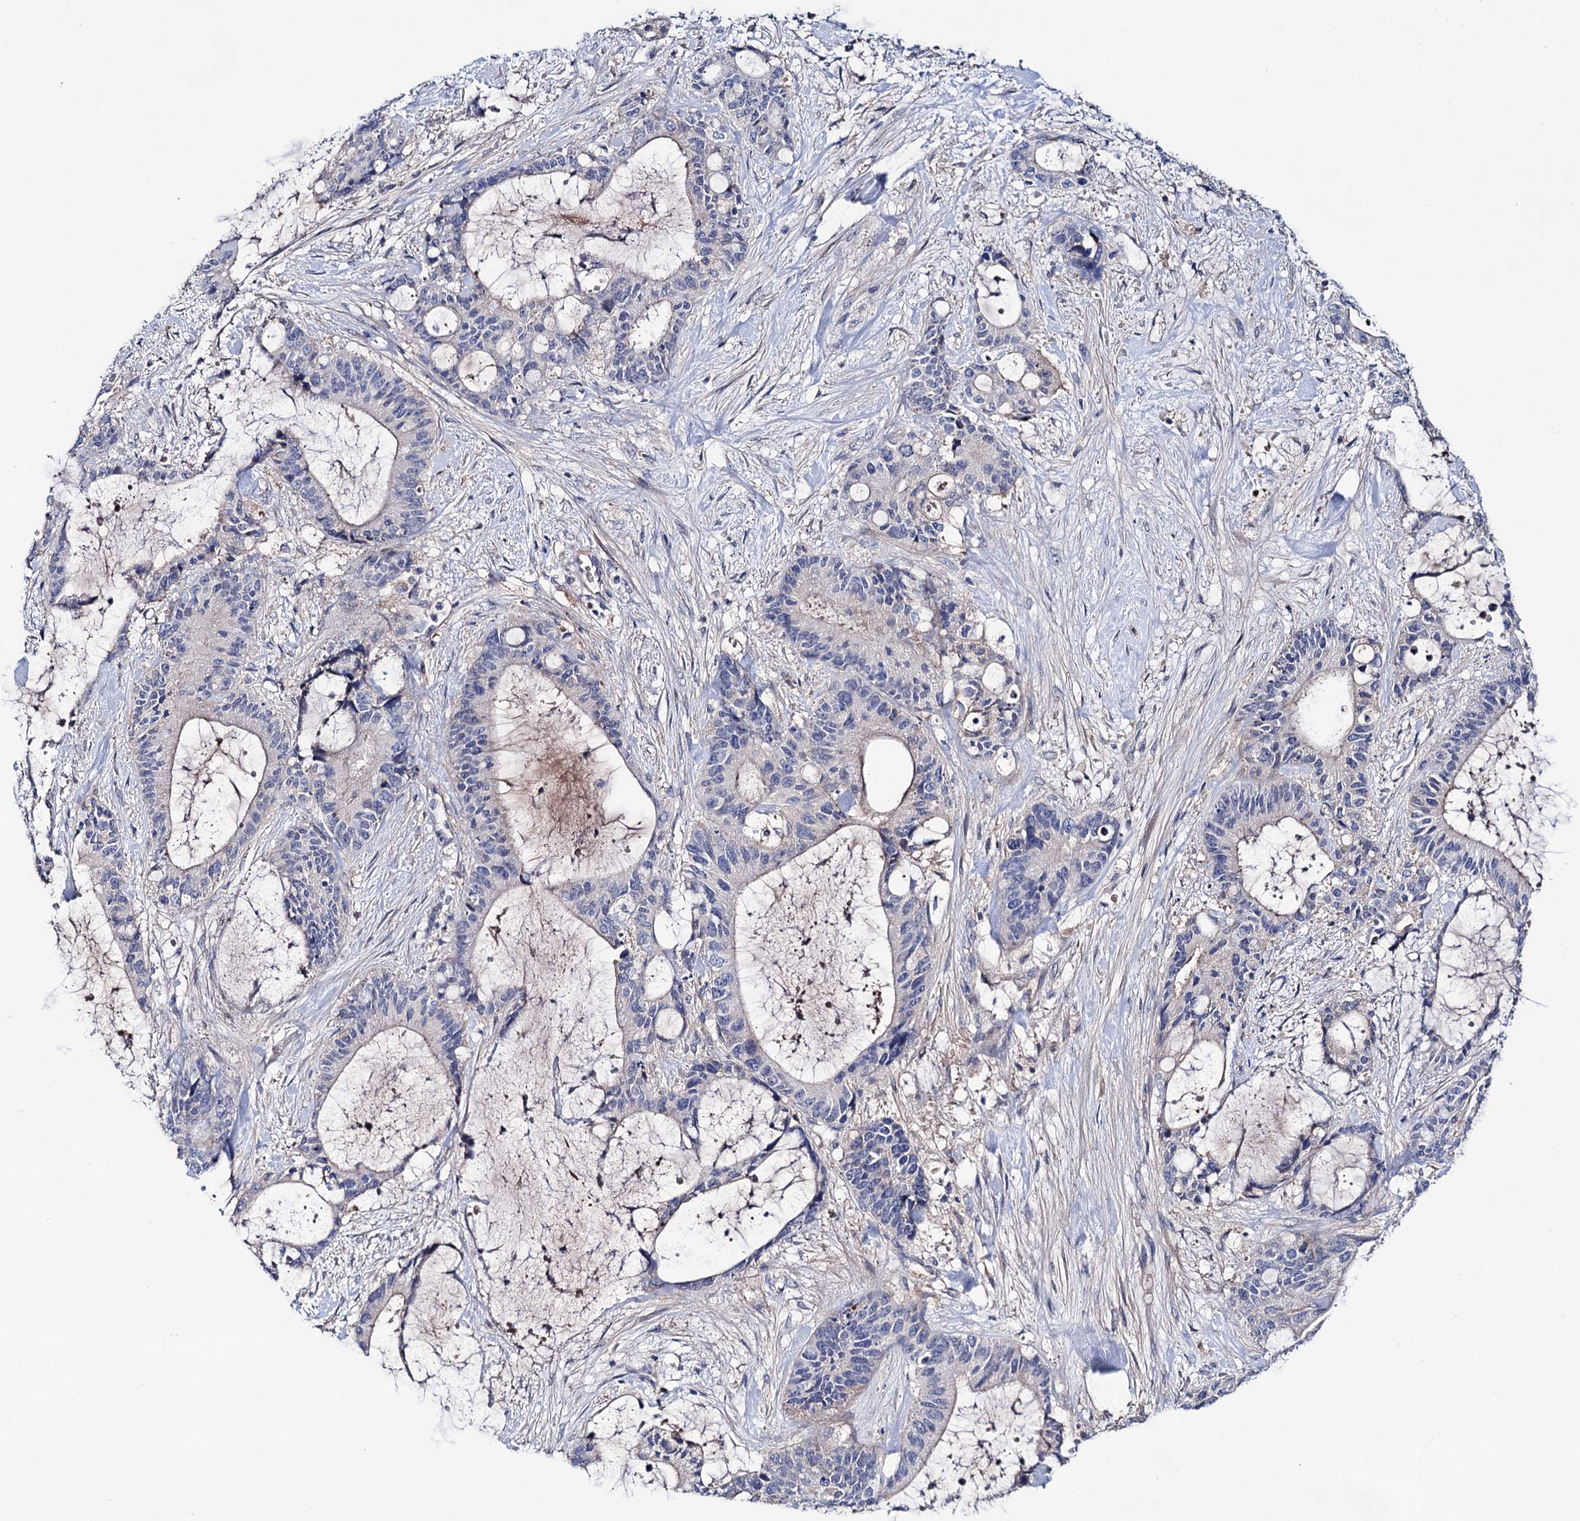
{"staining": {"intensity": "negative", "quantity": "none", "location": "none"}, "tissue": "liver cancer", "cell_type": "Tumor cells", "image_type": "cancer", "snomed": [{"axis": "morphology", "description": "Normal tissue, NOS"}, {"axis": "morphology", "description": "Cholangiocarcinoma"}, {"axis": "topography", "description": "Liver"}, {"axis": "topography", "description": "Peripheral nerve tissue"}], "caption": "Immunohistochemistry (IHC) micrograph of neoplastic tissue: human liver cholangiocarcinoma stained with DAB shows no significant protein staining in tumor cells.", "gene": "PPP1R32", "patient": {"sex": "female", "age": 73}}